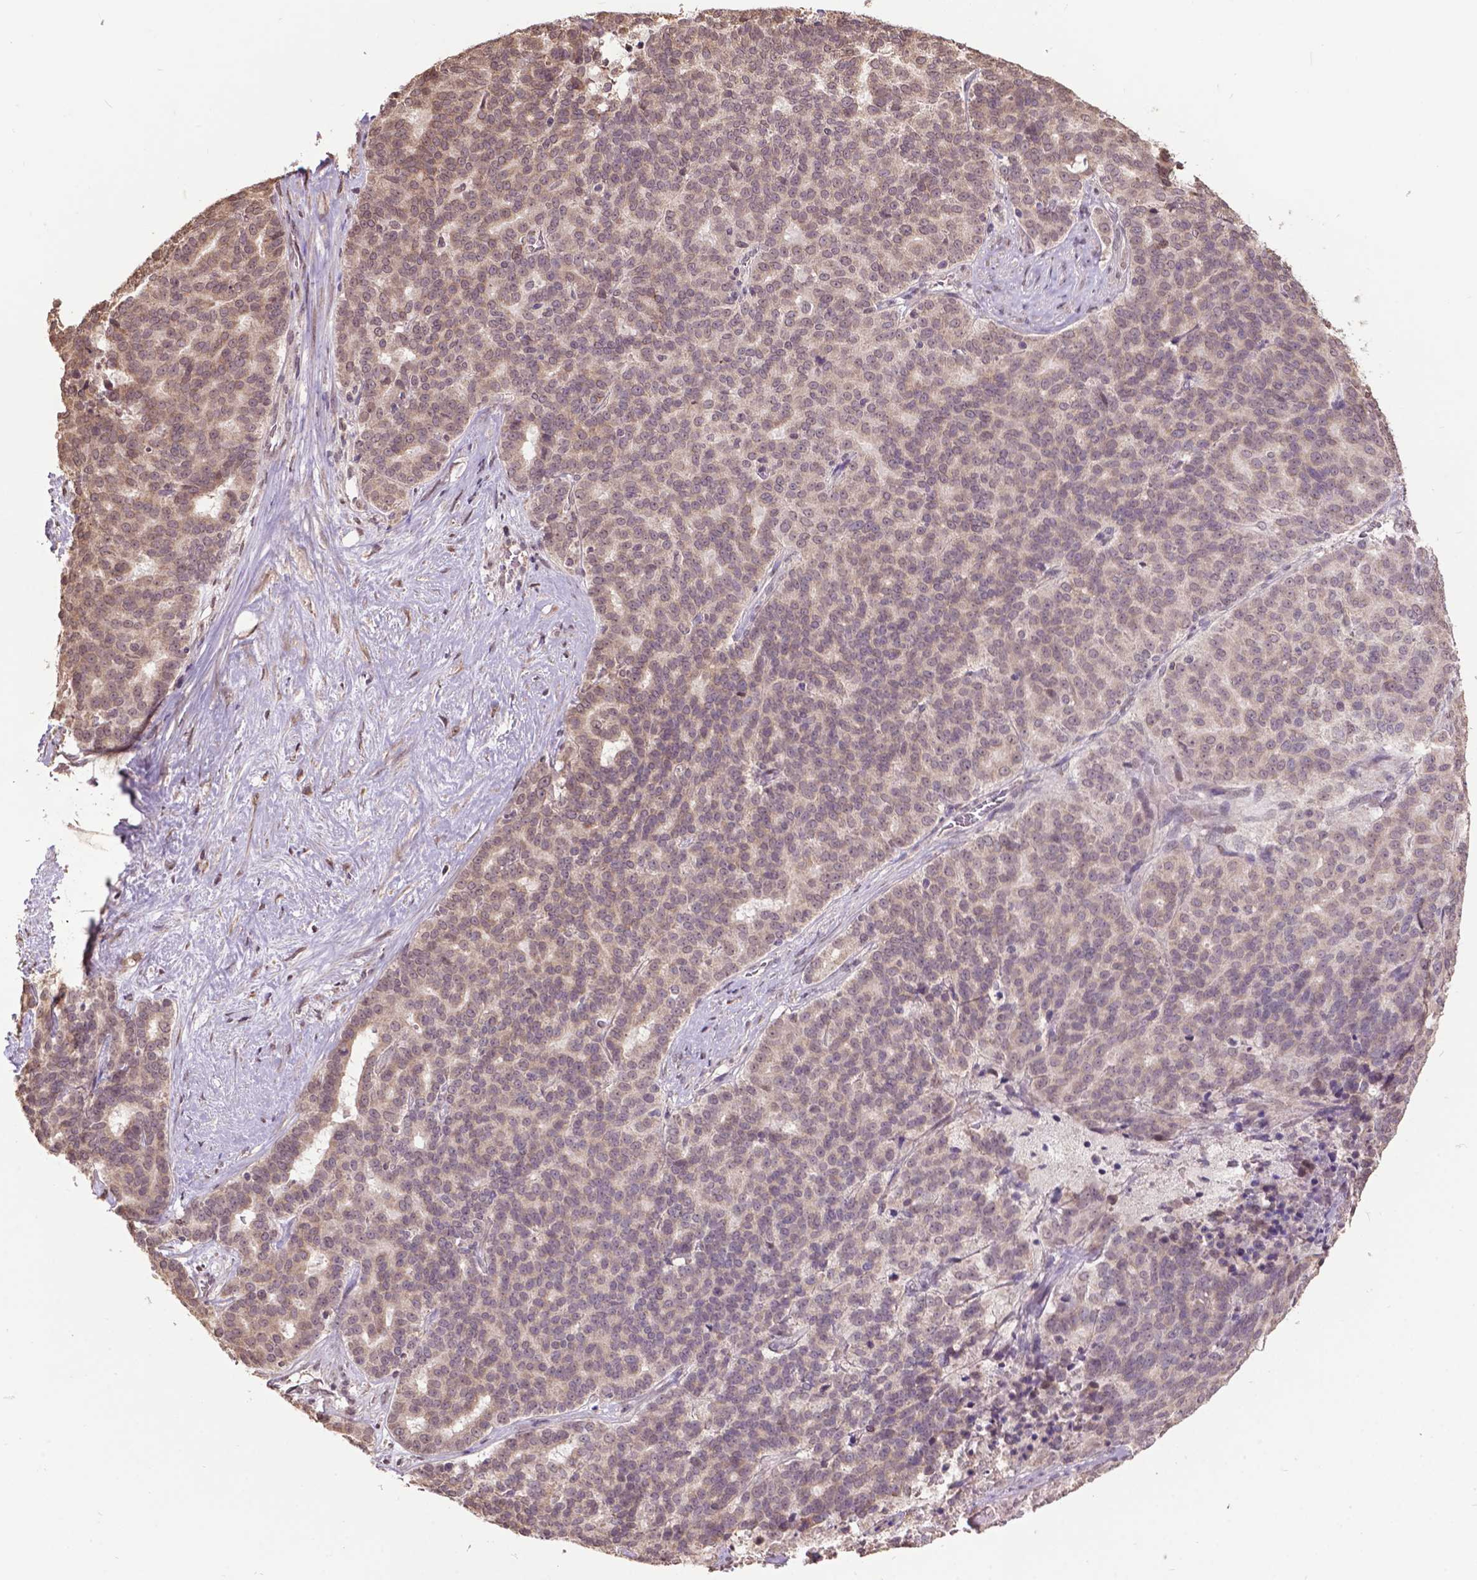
{"staining": {"intensity": "weak", "quantity": "<25%", "location": "cytoplasmic/membranous"}, "tissue": "liver cancer", "cell_type": "Tumor cells", "image_type": "cancer", "snomed": [{"axis": "morphology", "description": "Cholangiocarcinoma"}, {"axis": "topography", "description": "Liver"}], "caption": "There is no significant positivity in tumor cells of cholangiocarcinoma (liver). Brightfield microscopy of immunohistochemistry stained with DAB (3,3'-diaminobenzidine) (brown) and hematoxylin (blue), captured at high magnification.", "gene": "GLRA2", "patient": {"sex": "female", "age": 47}}